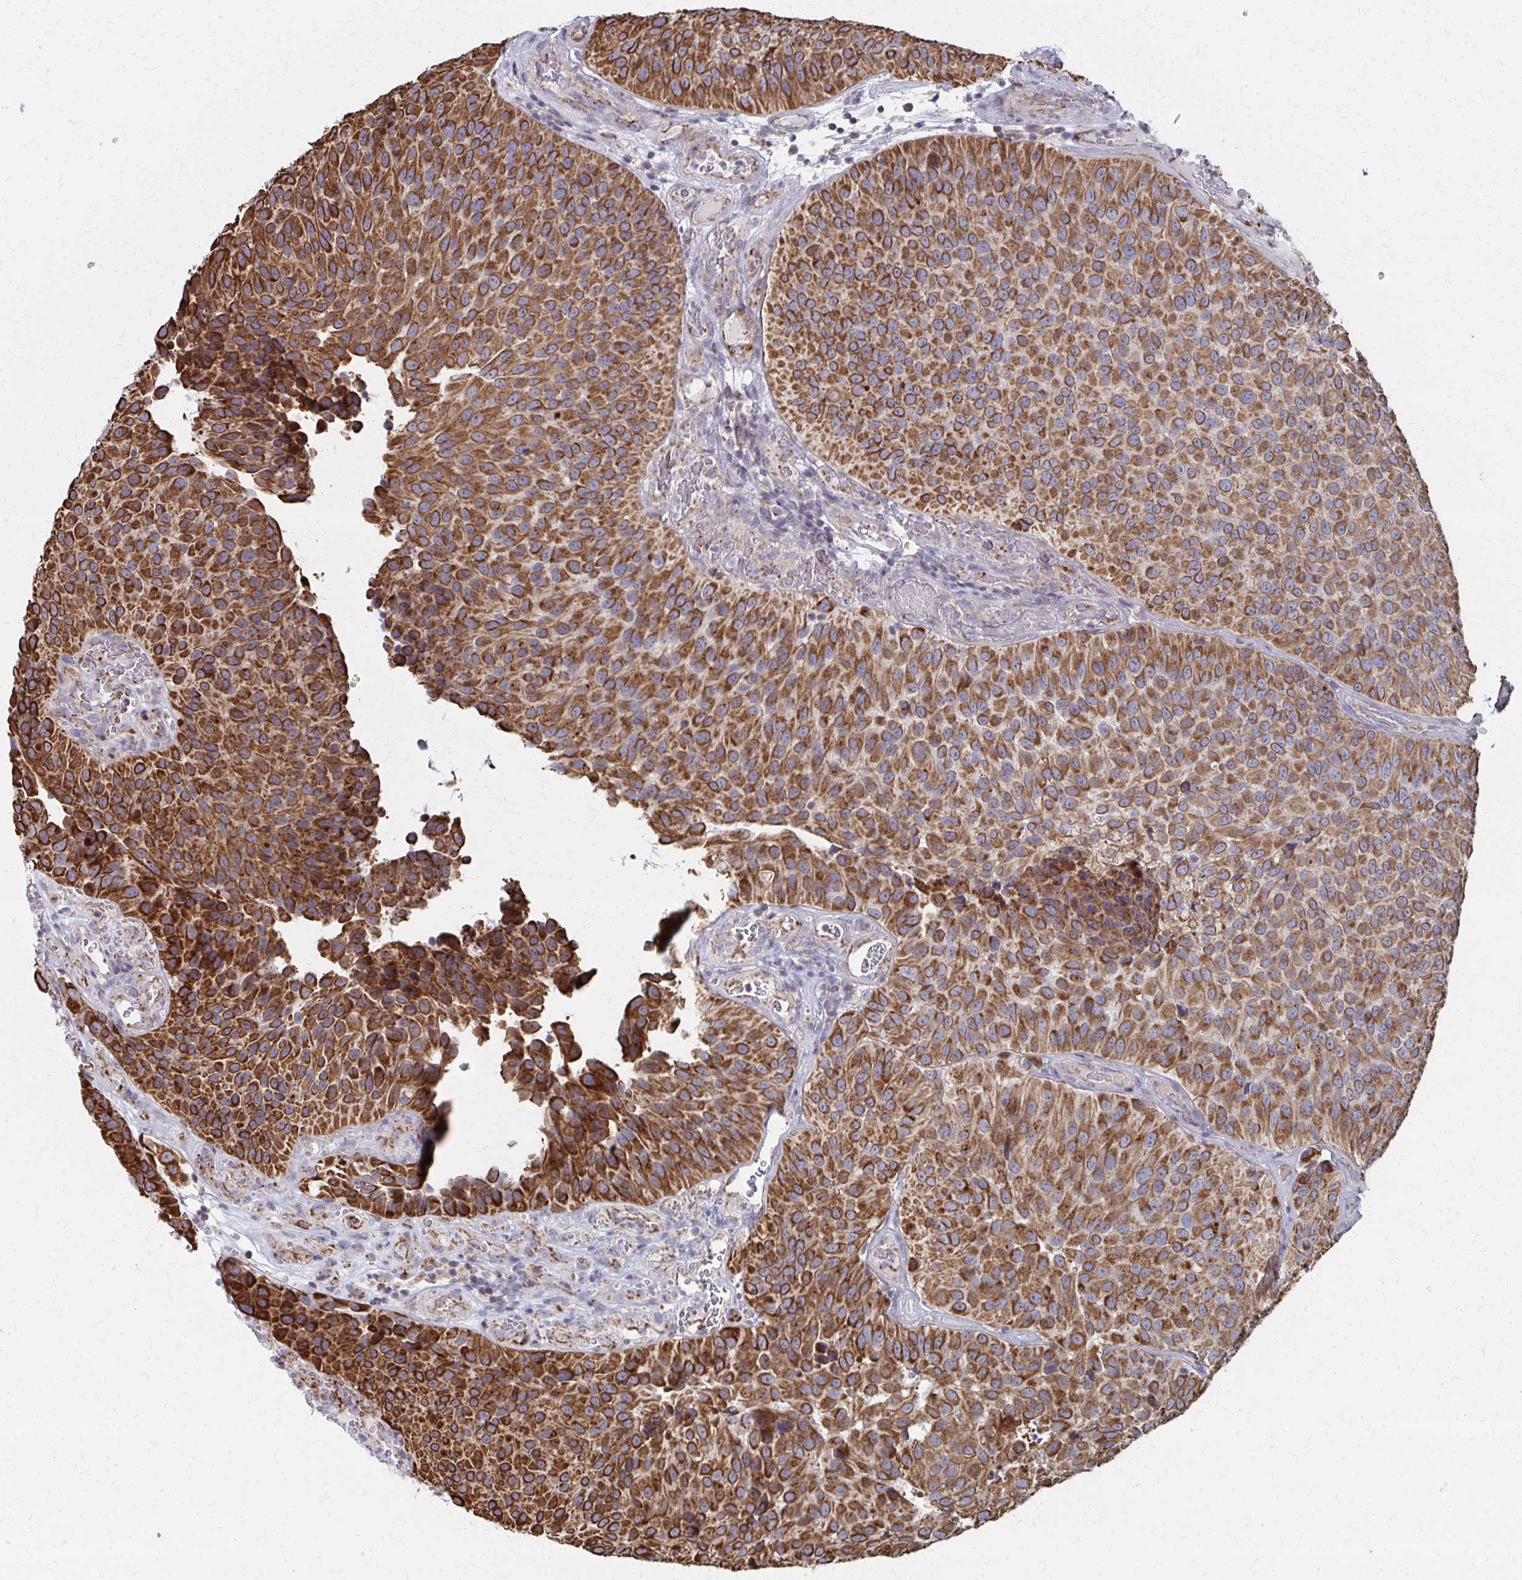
{"staining": {"intensity": "strong", "quantity": ">75%", "location": "cytoplasmic/membranous"}, "tissue": "urothelial cancer", "cell_type": "Tumor cells", "image_type": "cancer", "snomed": [{"axis": "morphology", "description": "Urothelial carcinoma, Low grade"}, {"axis": "topography", "description": "Urinary bladder"}], "caption": "Immunohistochemistry (DAB (3,3'-diaminobenzidine)) staining of urothelial cancer displays strong cytoplasmic/membranous protein positivity in approximately >75% of tumor cells. (DAB = brown stain, brightfield microscopy at high magnification).", "gene": "FAHD1", "patient": {"sex": "male", "age": 76}}